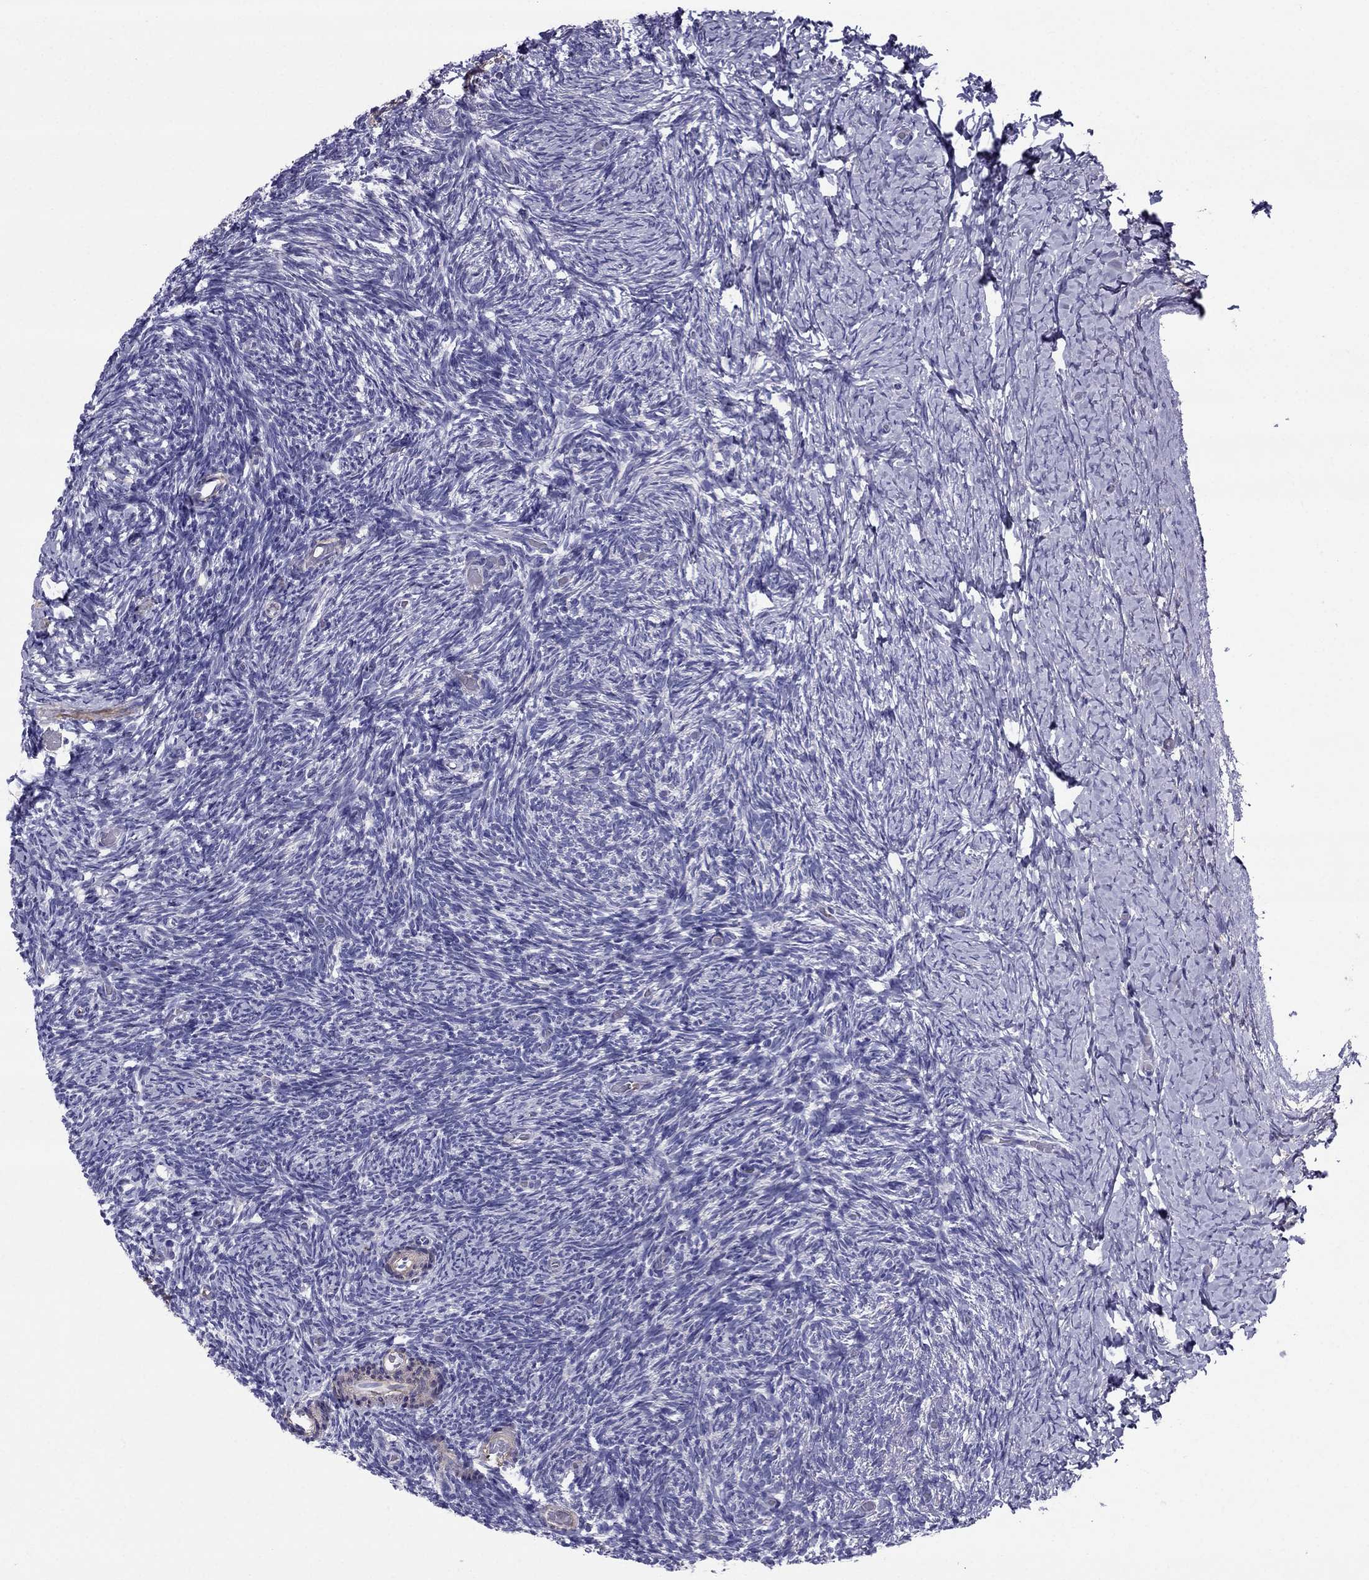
{"staining": {"intensity": "negative", "quantity": "none", "location": "none"}, "tissue": "ovary", "cell_type": "Follicle cells", "image_type": "normal", "snomed": [{"axis": "morphology", "description": "Normal tissue, NOS"}, {"axis": "topography", "description": "Ovary"}], "caption": "High power microscopy photomicrograph of an immunohistochemistry micrograph of normal ovary, revealing no significant expression in follicle cells. The staining is performed using DAB (3,3'-diaminobenzidine) brown chromogen with nuclei counter-stained in using hematoxylin.", "gene": "GPR50", "patient": {"sex": "female", "age": 39}}